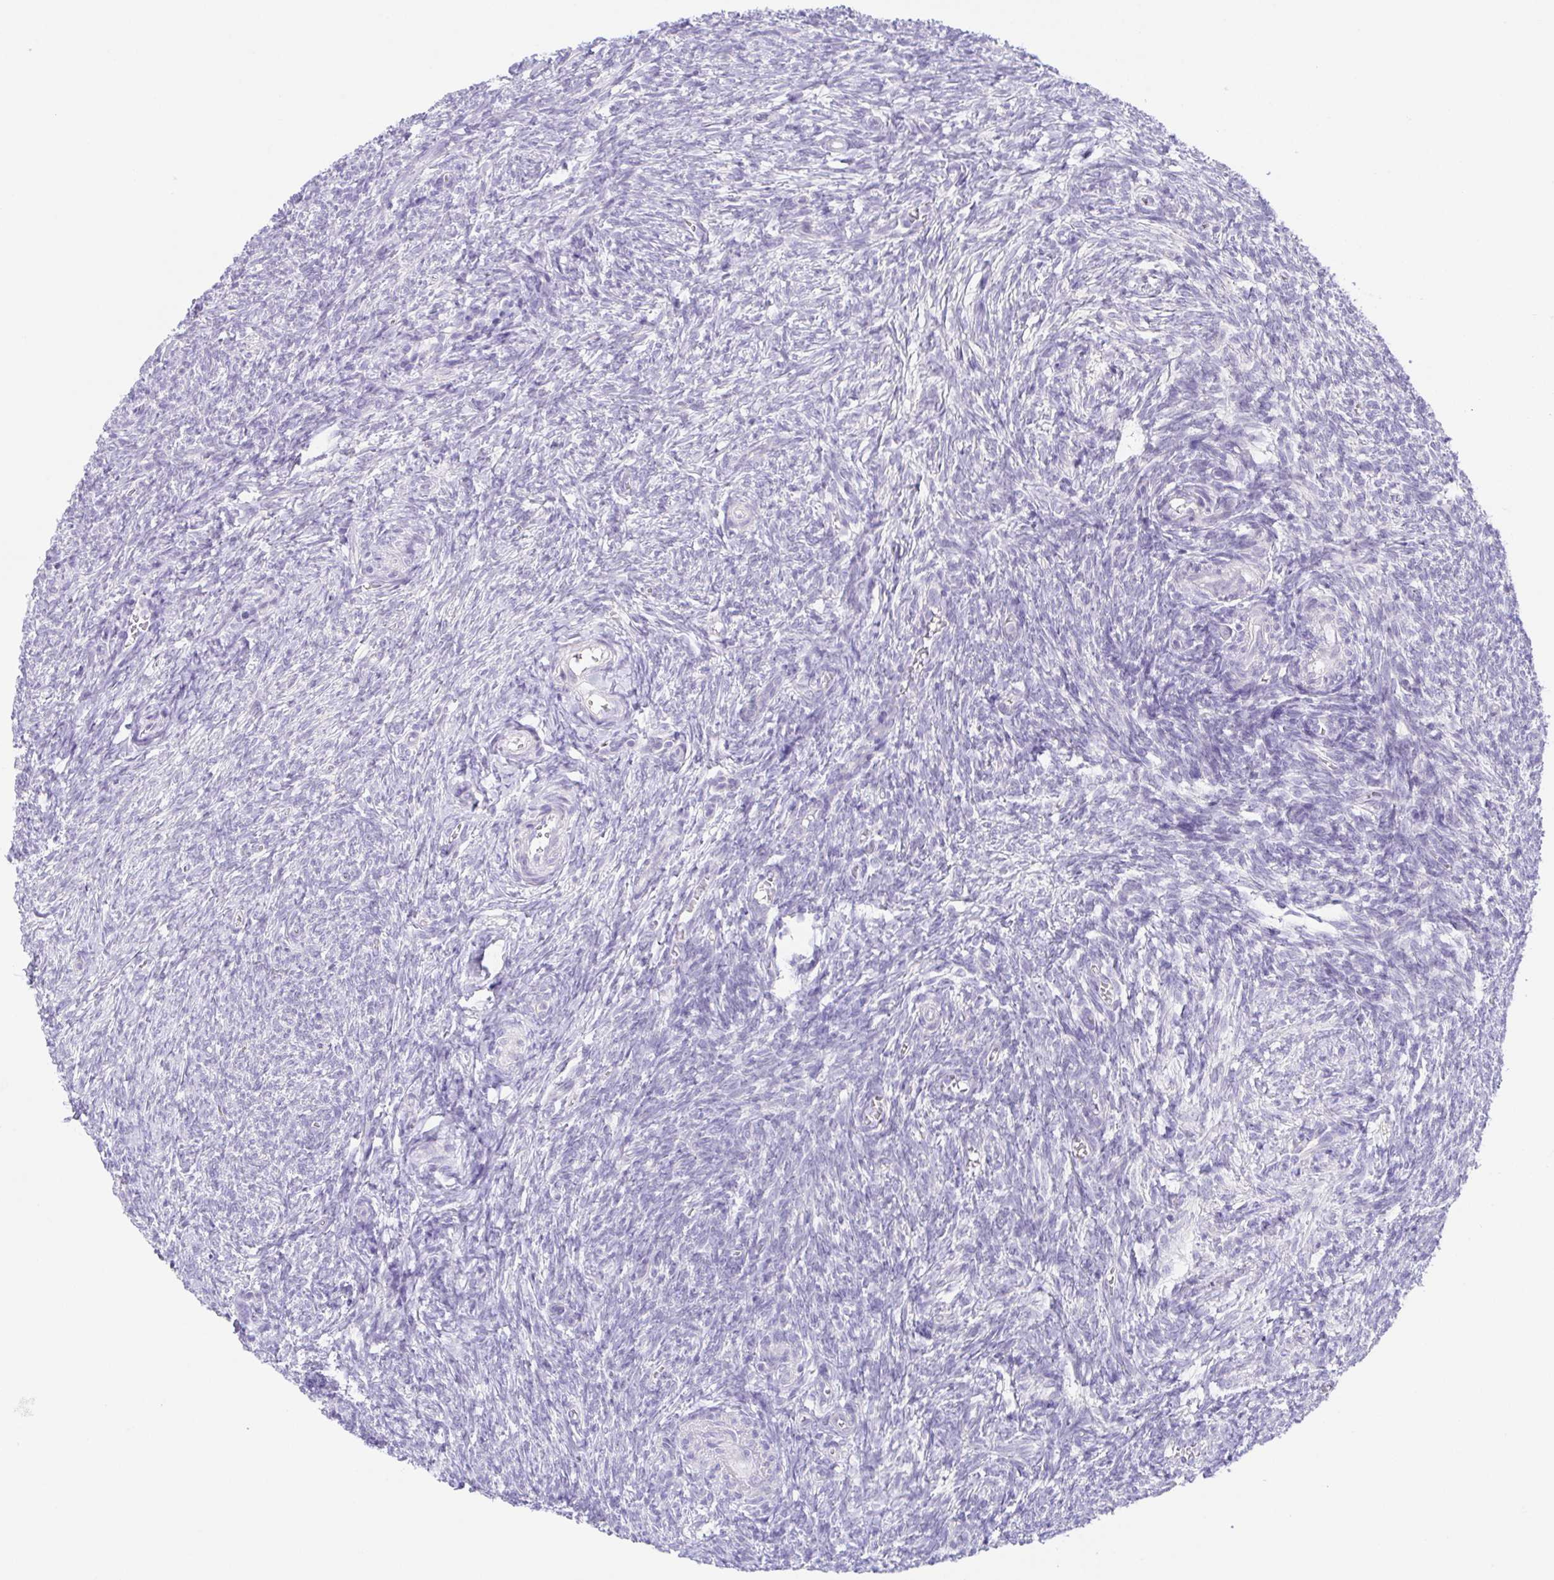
{"staining": {"intensity": "negative", "quantity": "none", "location": "none"}, "tissue": "ovary", "cell_type": "Follicle cells", "image_type": "normal", "snomed": [{"axis": "morphology", "description": "Normal tissue, NOS"}, {"axis": "topography", "description": "Ovary"}], "caption": "IHC of normal human ovary displays no positivity in follicle cells.", "gene": "KRTDAP", "patient": {"sex": "female", "age": 39}}